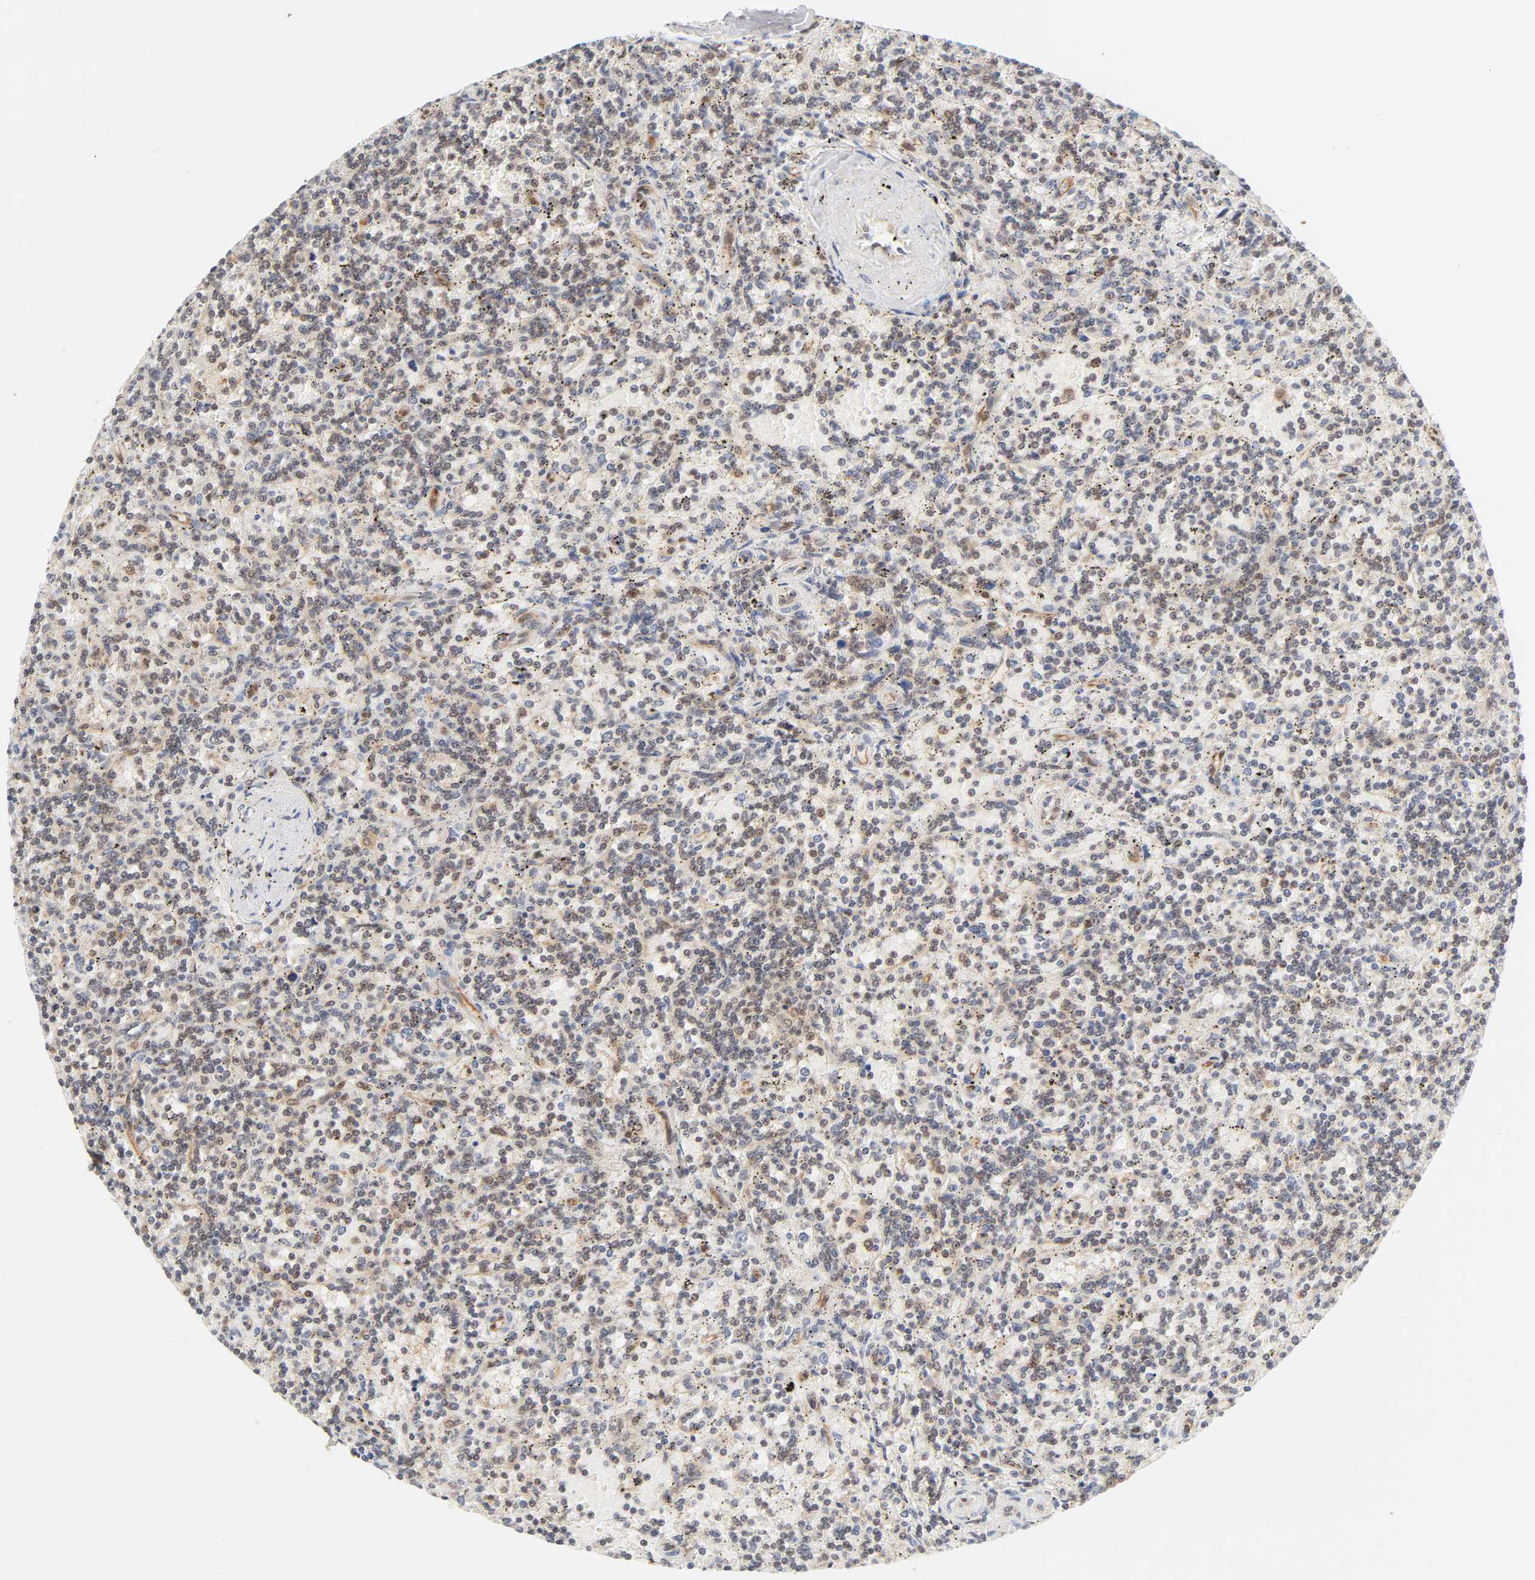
{"staining": {"intensity": "weak", "quantity": "25%-75%", "location": "nuclear"}, "tissue": "lymphoma", "cell_type": "Tumor cells", "image_type": "cancer", "snomed": [{"axis": "morphology", "description": "Malignant lymphoma, non-Hodgkin's type, Low grade"}, {"axis": "topography", "description": "Spleen"}], "caption": "Immunohistochemical staining of lymphoma shows weak nuclear protein expression in approximately 25%-75% of tumor cells.", "gene": "CDC37", "patient": {"sex": "male", "age": 73}}